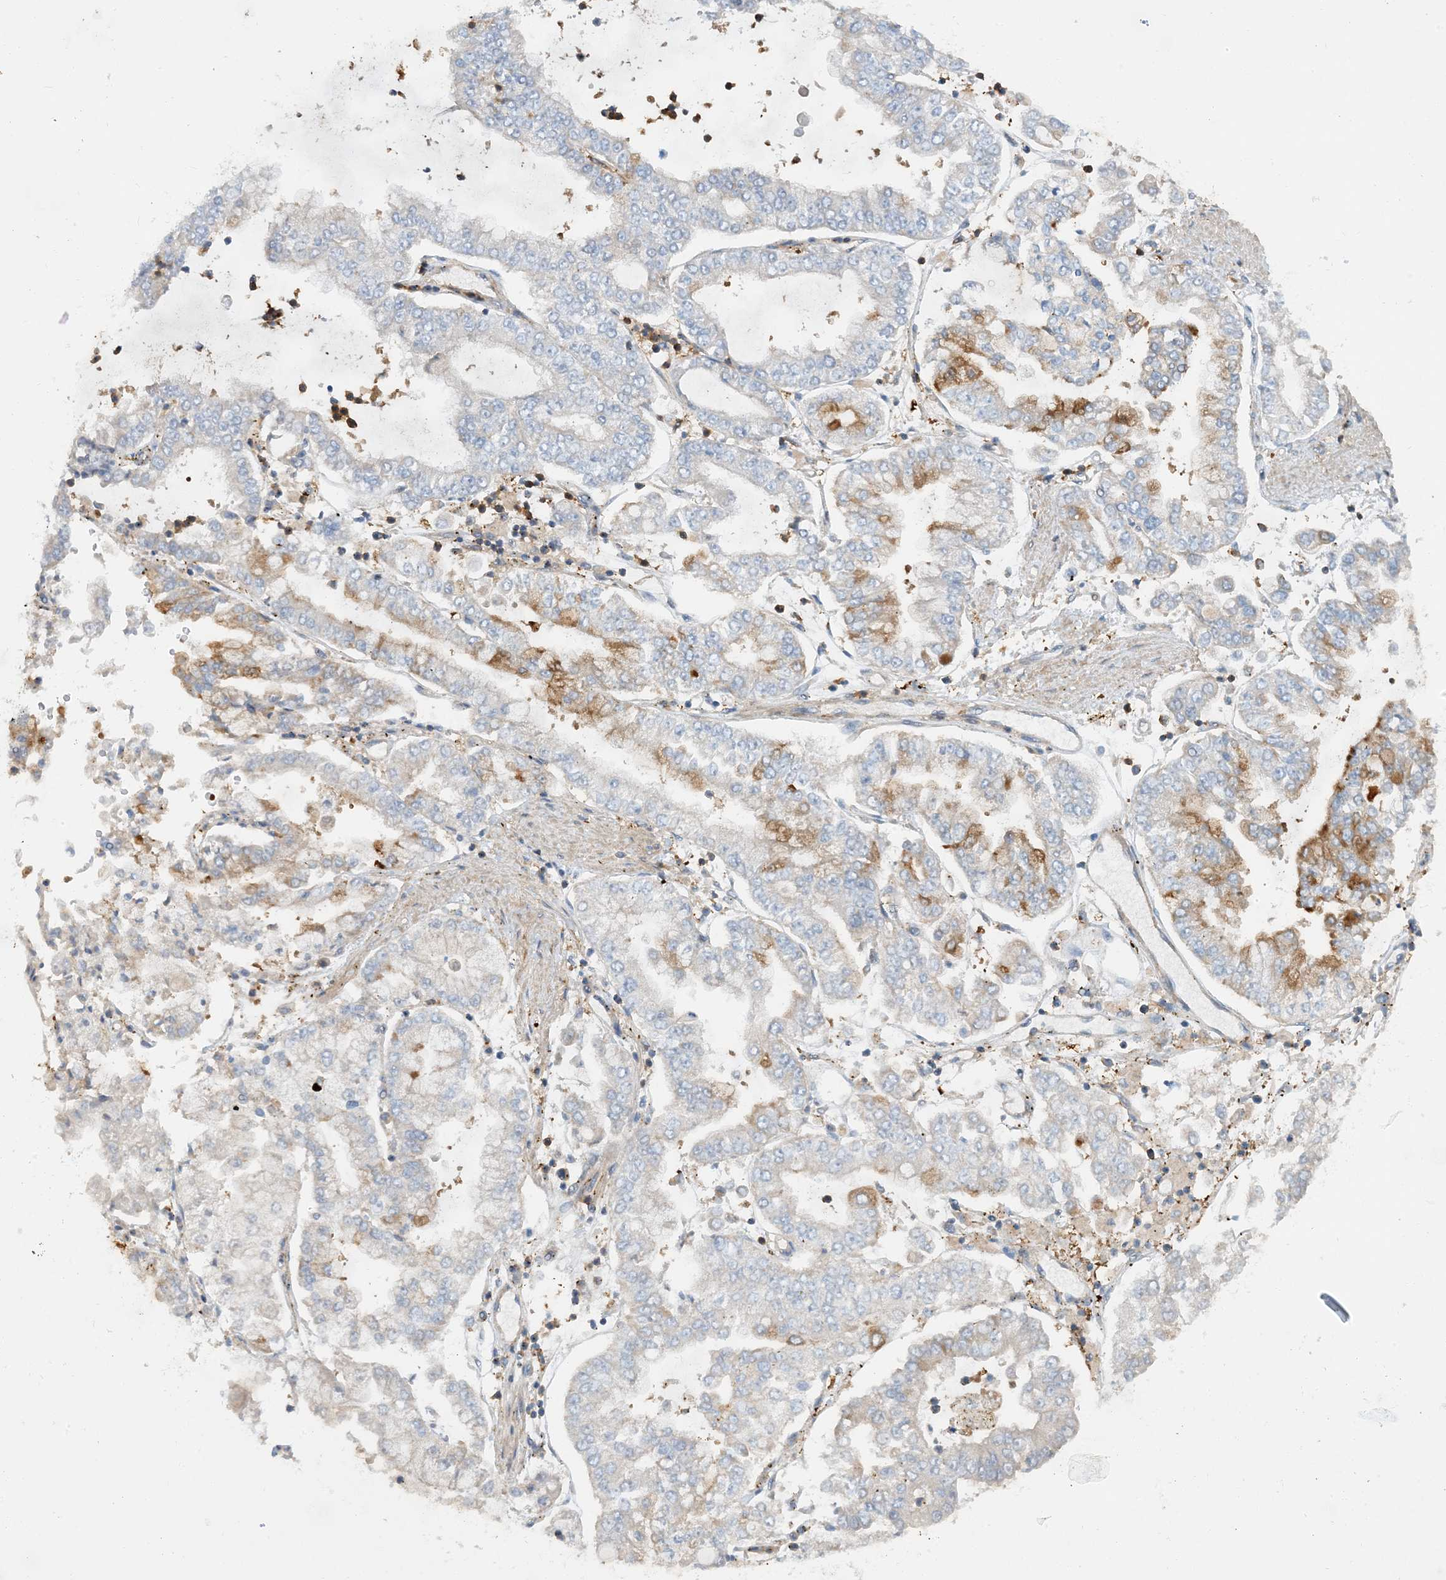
{"staining": {"intensity": "moderate", "quantity": "<25%", "location": "cytoplasmic/membranous"}, "tissue": "stomach cancer", "cell_type": "Tumor cells", "image_type": "cancer", "snomed": [{"axis": "morphology", "description": "Adenocarcinoma, NOS"}, {"axis": "topography", "description": "Stomach"}], "caption": "Moderate cytoplasmic/membranous expression is appreciated in approximately <25% of tumor cells in stomach cancer (adenocarcinoma).", "gene": "SFMBT2", "patient": {"sex": "male", "age": 76}}